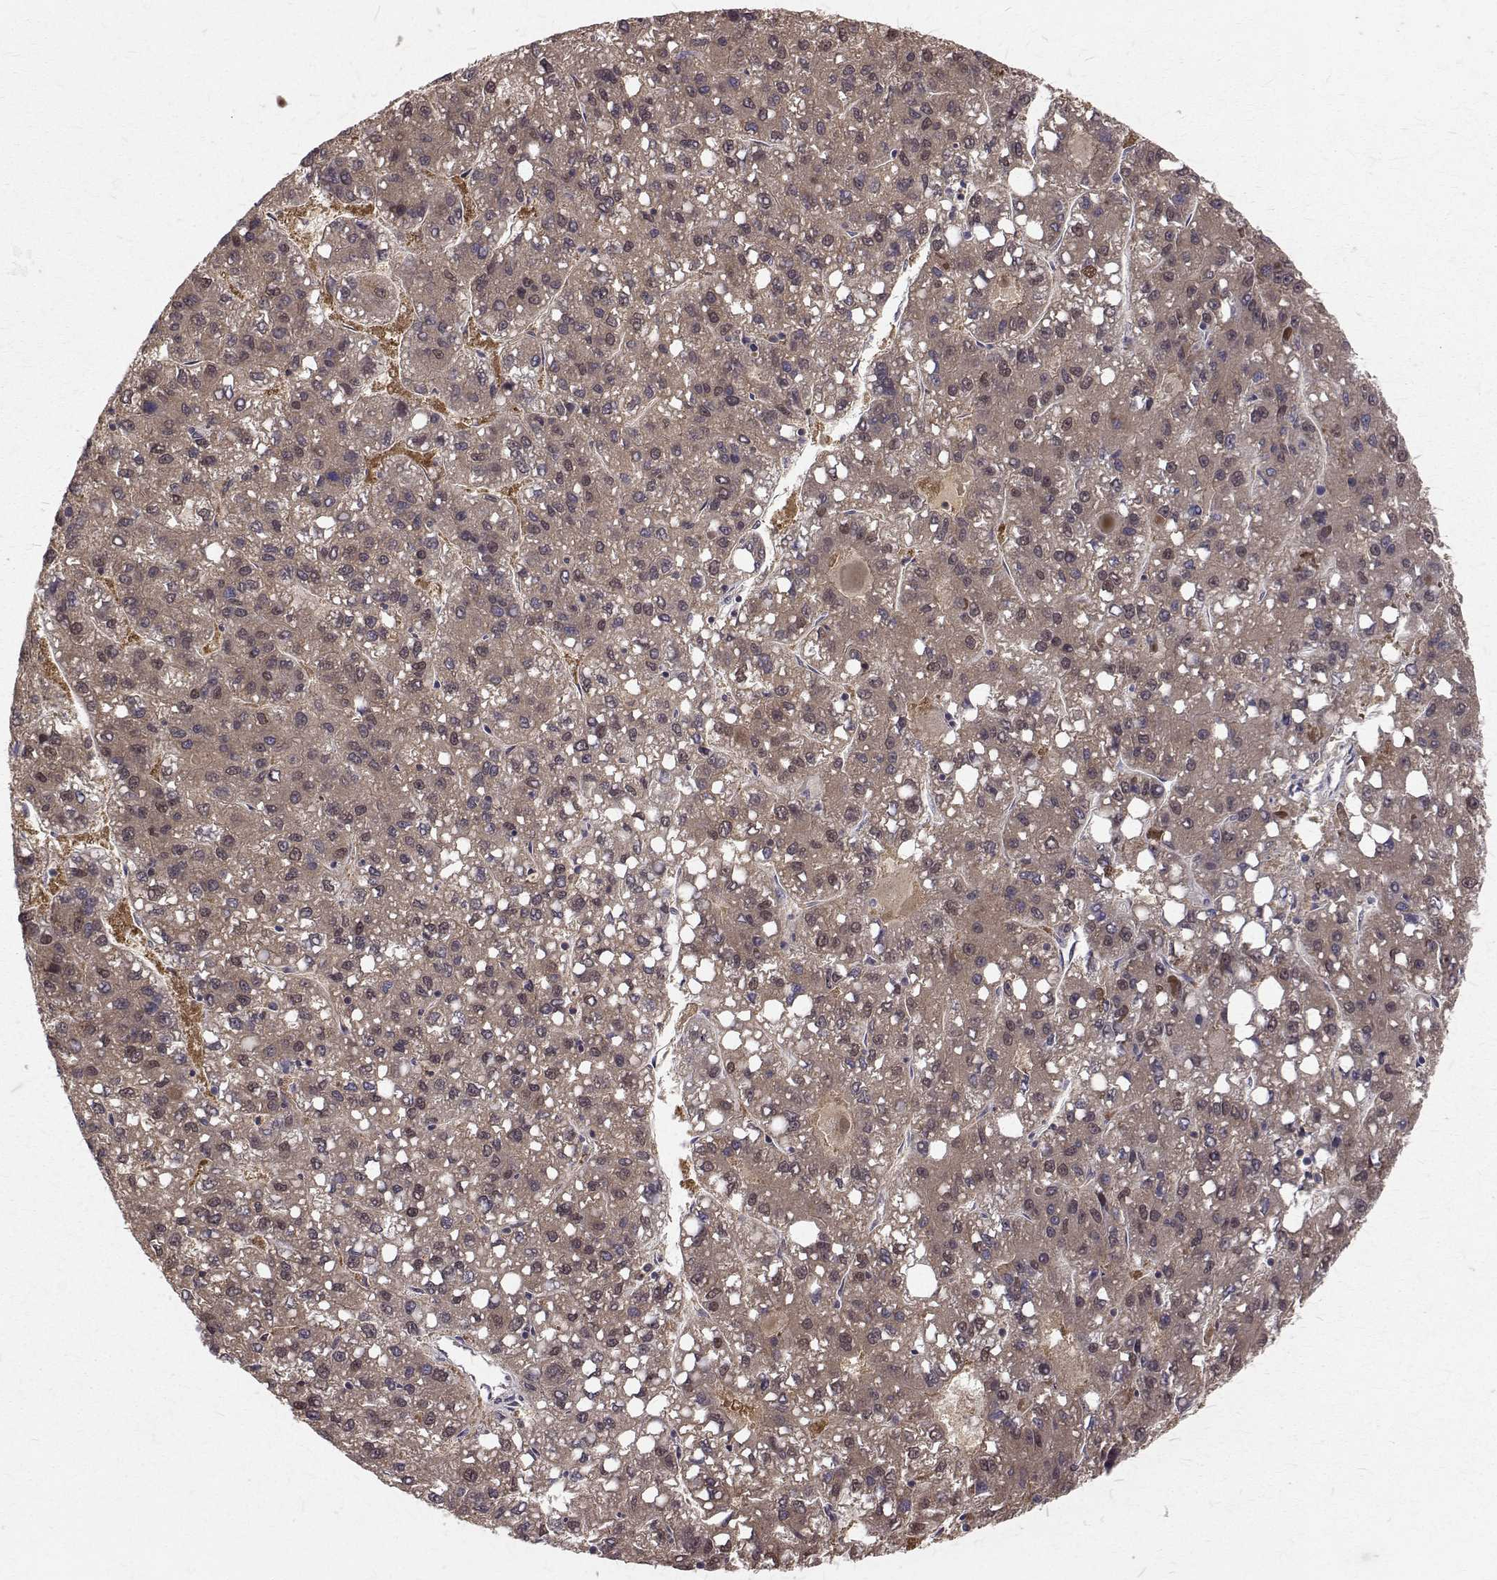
{"staining": {"intensity": "weak", "quantity": "25%-75%", "location": "cytoplasmic/membranous,nuclear"}, "tissue": "liver cancer", "cell_type": "Tumor cells", "image_type": "cancer", "snomed": [{"axis": "morphology", "description": "Carcinoma, Hepatocellular, NOS"}, {"axis": "topography", "description": "Liver"}], "caption": "Liver cancer tissue shows weak cytoplasmic/membranous and nuclear staining in about 25%-75% of tumor cells, visualized by immunohistochemistry.", "gene": "NIF3L1", "patient": {"sex": "female", "age": 82}}